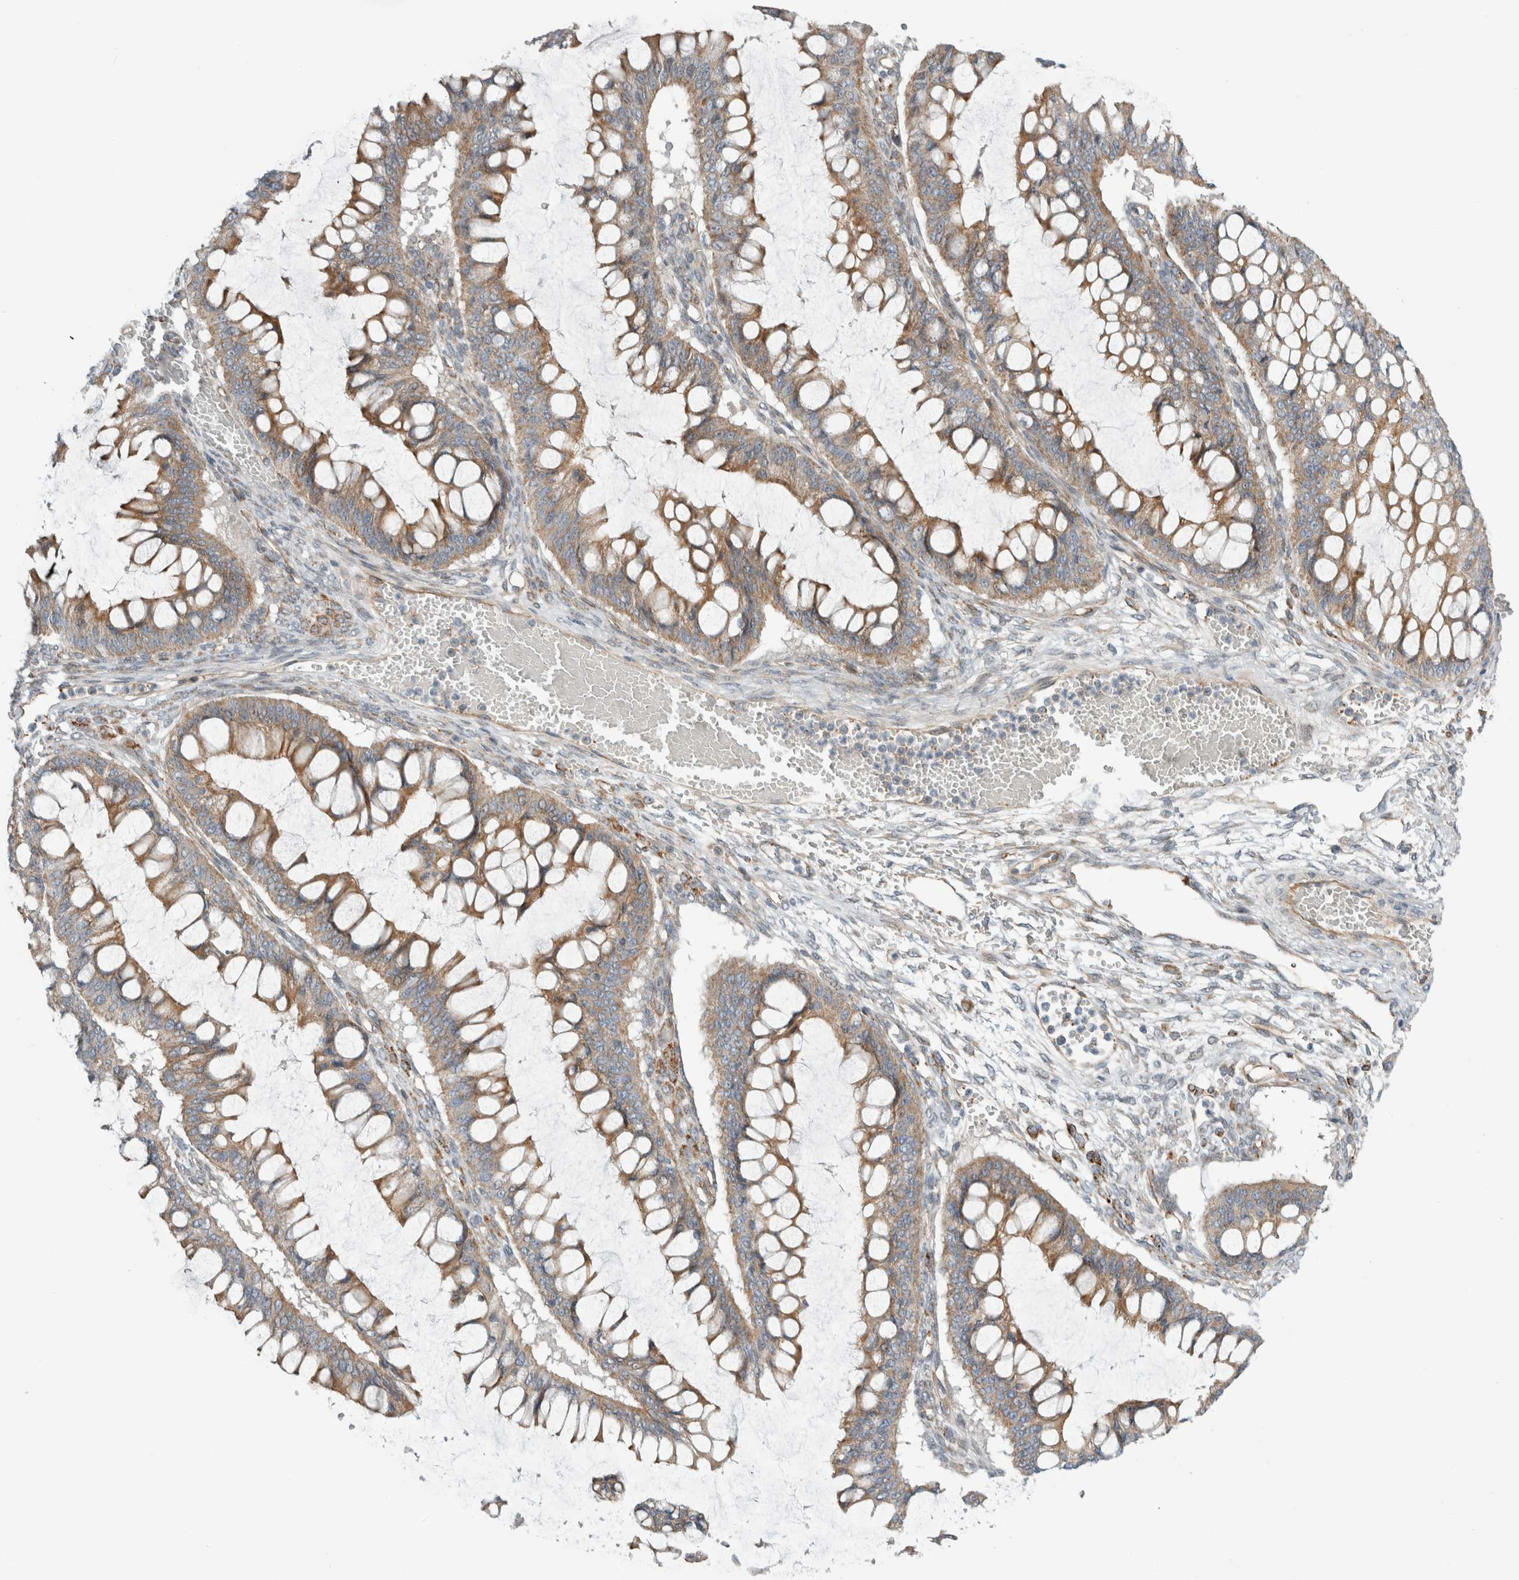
{"staining": {"intensity": "moderate", "quantity": ">75%", "location": "cytoplasmic/membranous"}, "tissue": "ovarian cancer", "cell_type": "Tumor cells", "image_type": "cancer", "snomed": [{"axis": "morphology", "description": "Cystadenocarcinoma, mucinous, NOS"}, {"axis": "topography", "description": "Ovary"}], "caption": "This micrograph displays immunohistochemistry staining of human ovarian cancer, with medium moderate cytoplasmic/membranous expression in approximately >75% of tumor cells.", "gene": "KPNA5", "patient": {"sex": "female", "age": 73}}